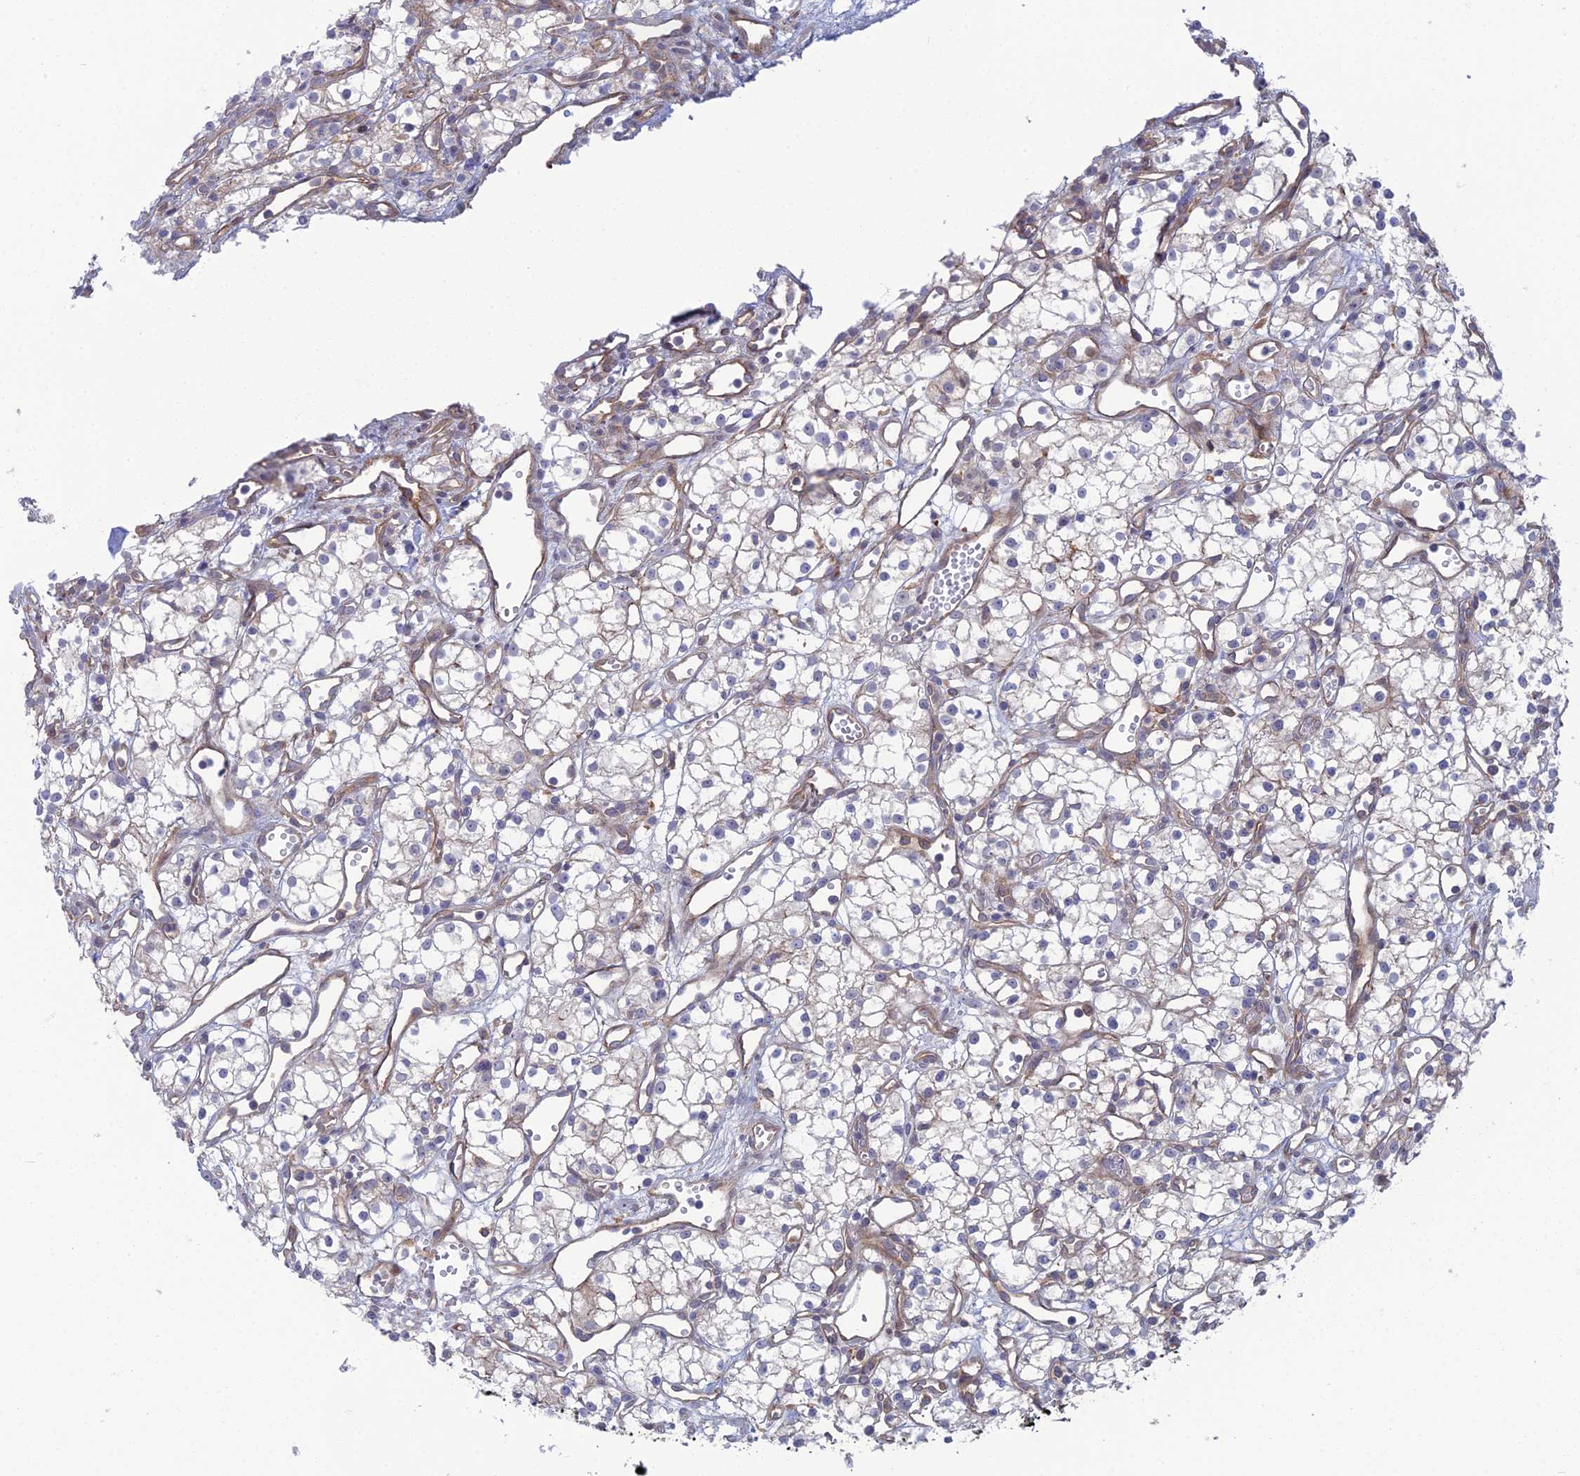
{"staining": {"intensity": "negative", "quantity": "none", "location": "none"}, "tissue": "renal cancer", "cell_type": "Tumor cells", "image_type": "cancer", "snomed": [{"axis": "morphology", "description": "Adenocarcinoma, NOS"}, {"axis": "topography", "description": "Kidney"}], "caption": "Tumor cells are negative for protein expression in human renal cancer.", "gene": "ABHD1", "patient": {"sex": "male", "age": 59}}